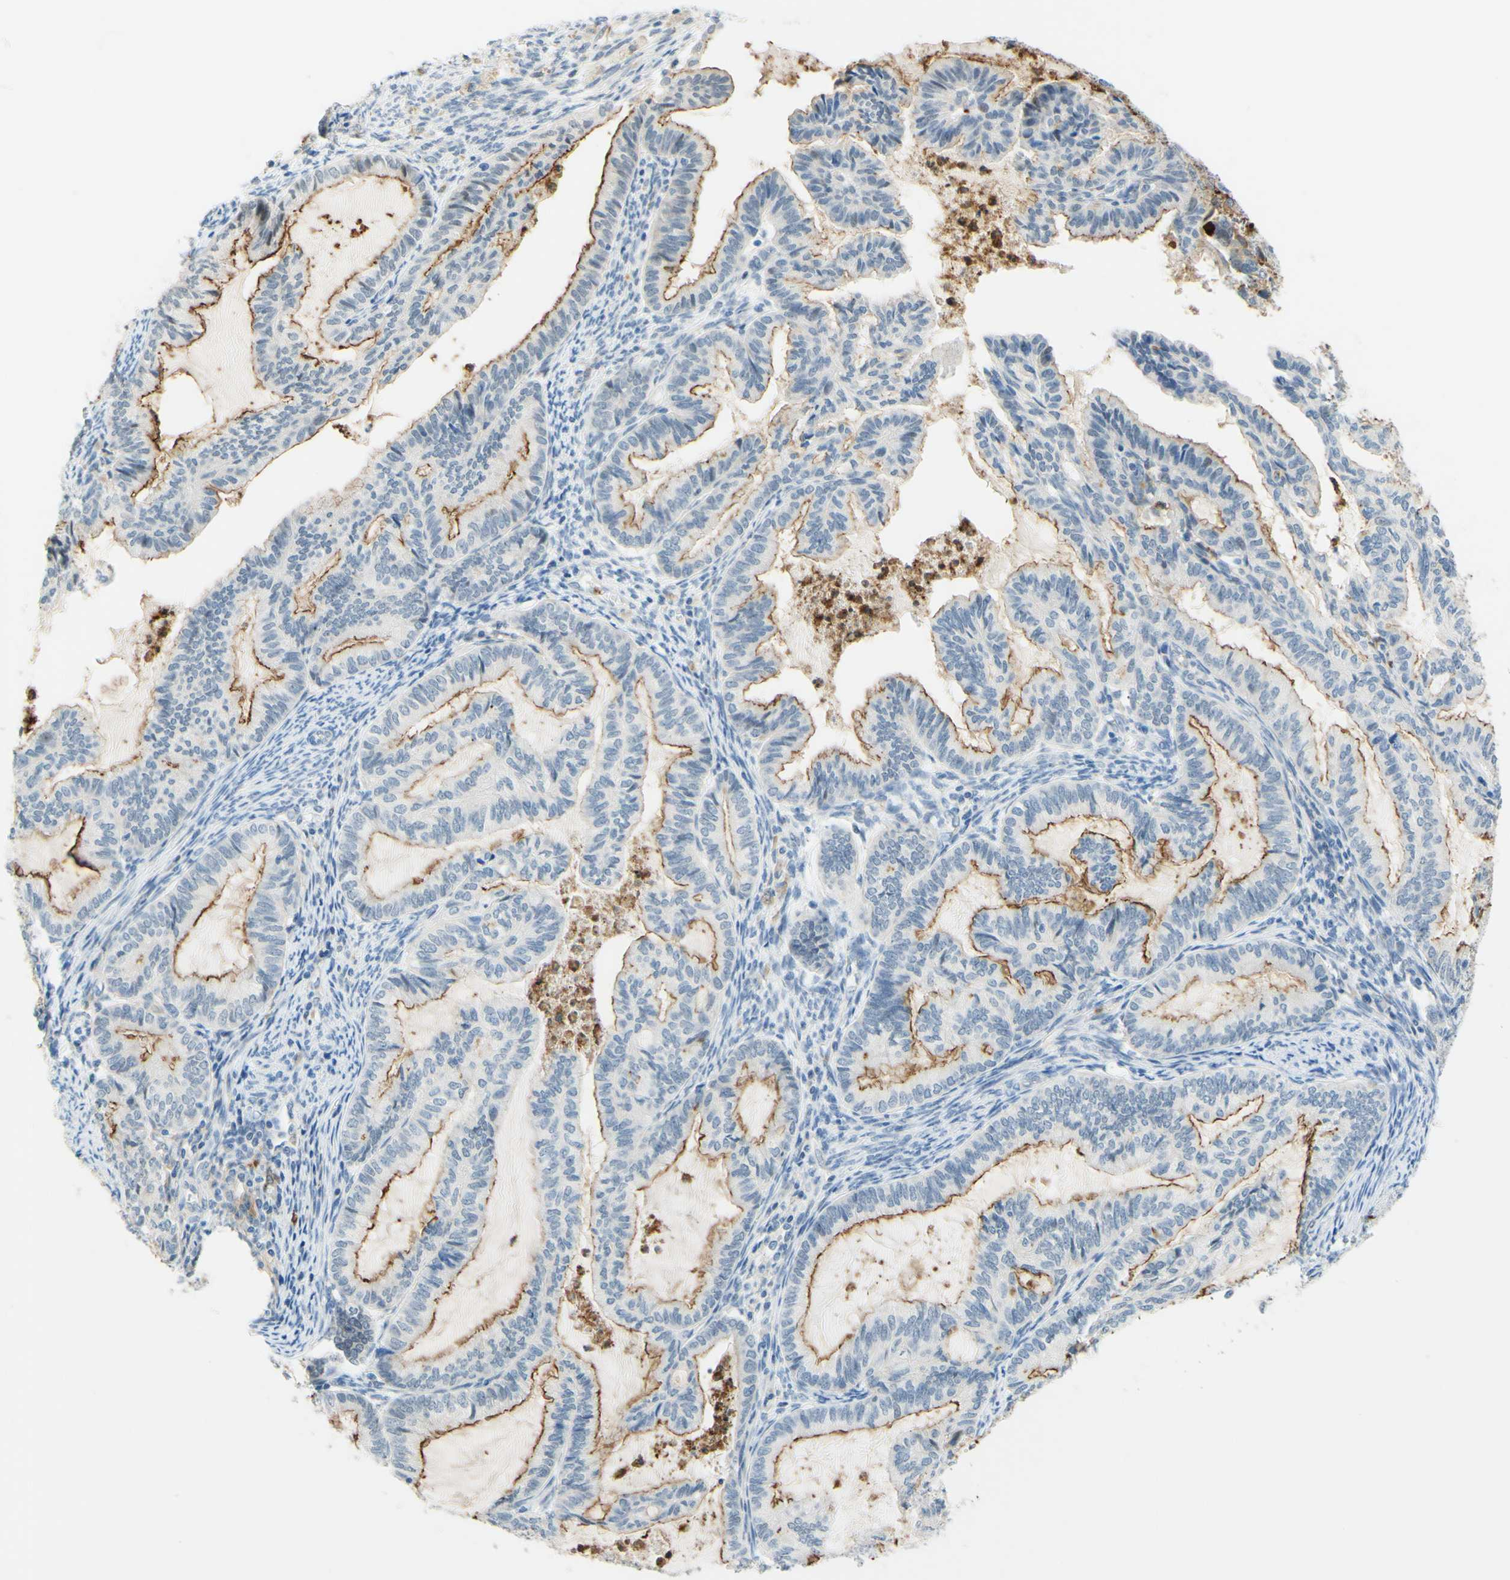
{"staining": {"intensity": "moderate", "quantity": "<25%", "location": "cytoplasmic/membranous"}, "tissue": "cervical cancer", "cell_type": "Tumor cells", "image_type": "cancer", "snomed": [{"axis": "morphology", "description": "Normal tissue, NOS"}, {"axis": "morphology", "description": "Adenocarcinoma, NOS"}, {"axis": "topography", "description": "Cervix"}, {"axis": "topography", "description": "Endometrium"}], "caption": "Immunohistochemistry micrograph of human adenocarcinoma (cervical) stained for a protein (brown), which shows low levels of moderate cytoplasmic/membranous staining in about <25% of tumor cells.", "gene": "TREM2", "patient": {"sex": "female", "age": 86}}